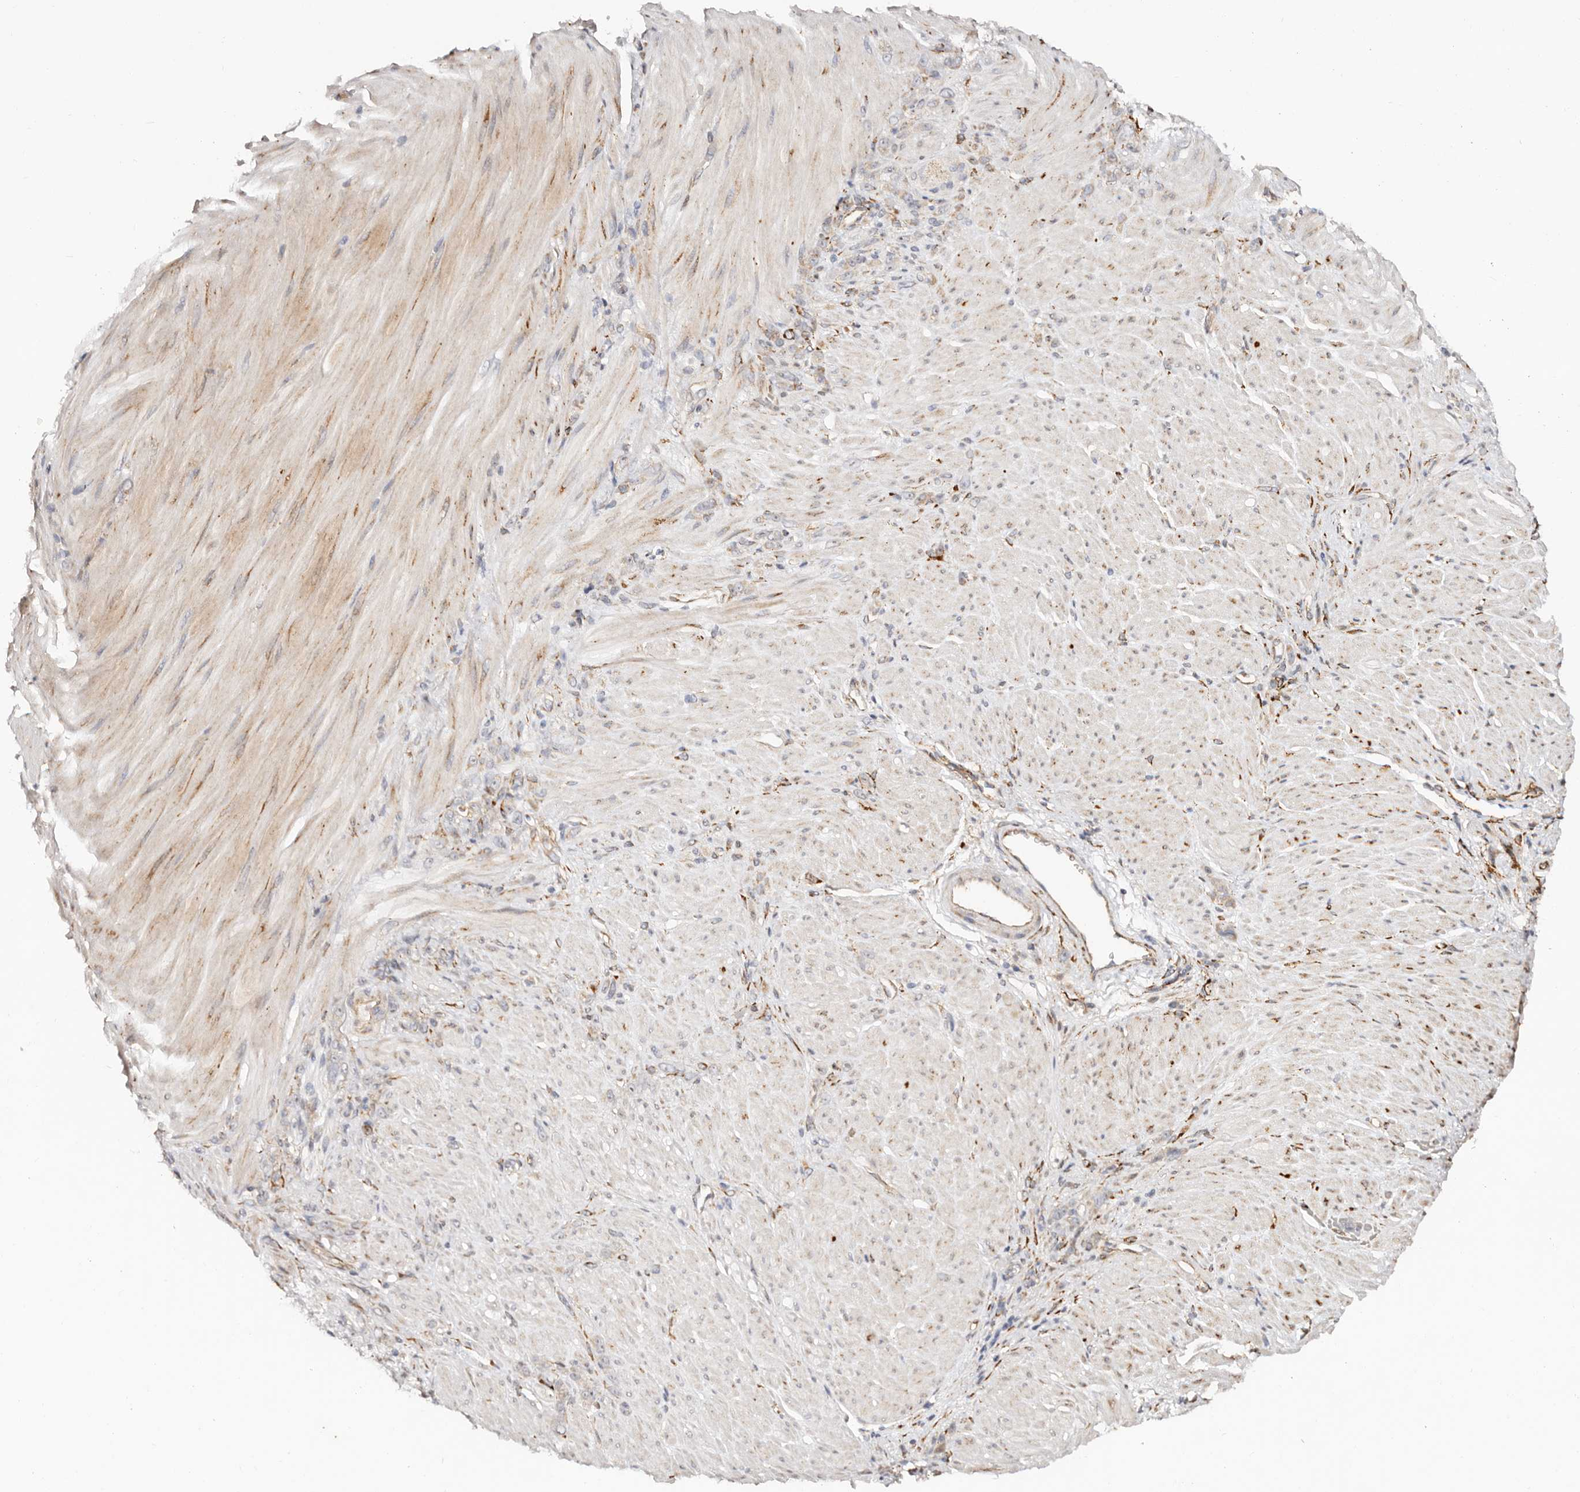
{"staining": {"intensity": "negative", "quantity": "none", "location": "none"}, "tissue": "stomach cancer", "cell_type": "Tumor cells", "image_type": "cancer", "snomed": [{"axis": "morphology", "description": "Normal tissue, NOS"}, {"axis": "morphology", "description": "Adenocarcinoma, NOS"}, {"axis": "topography", "description": "Stomach"}], "caption": "Immunohistochemistry of human stomach adenocarcinoma displays no expression in tumor cells.", "gene": "SERPINH1", "patient": {"sex": "male", "age": 82}}